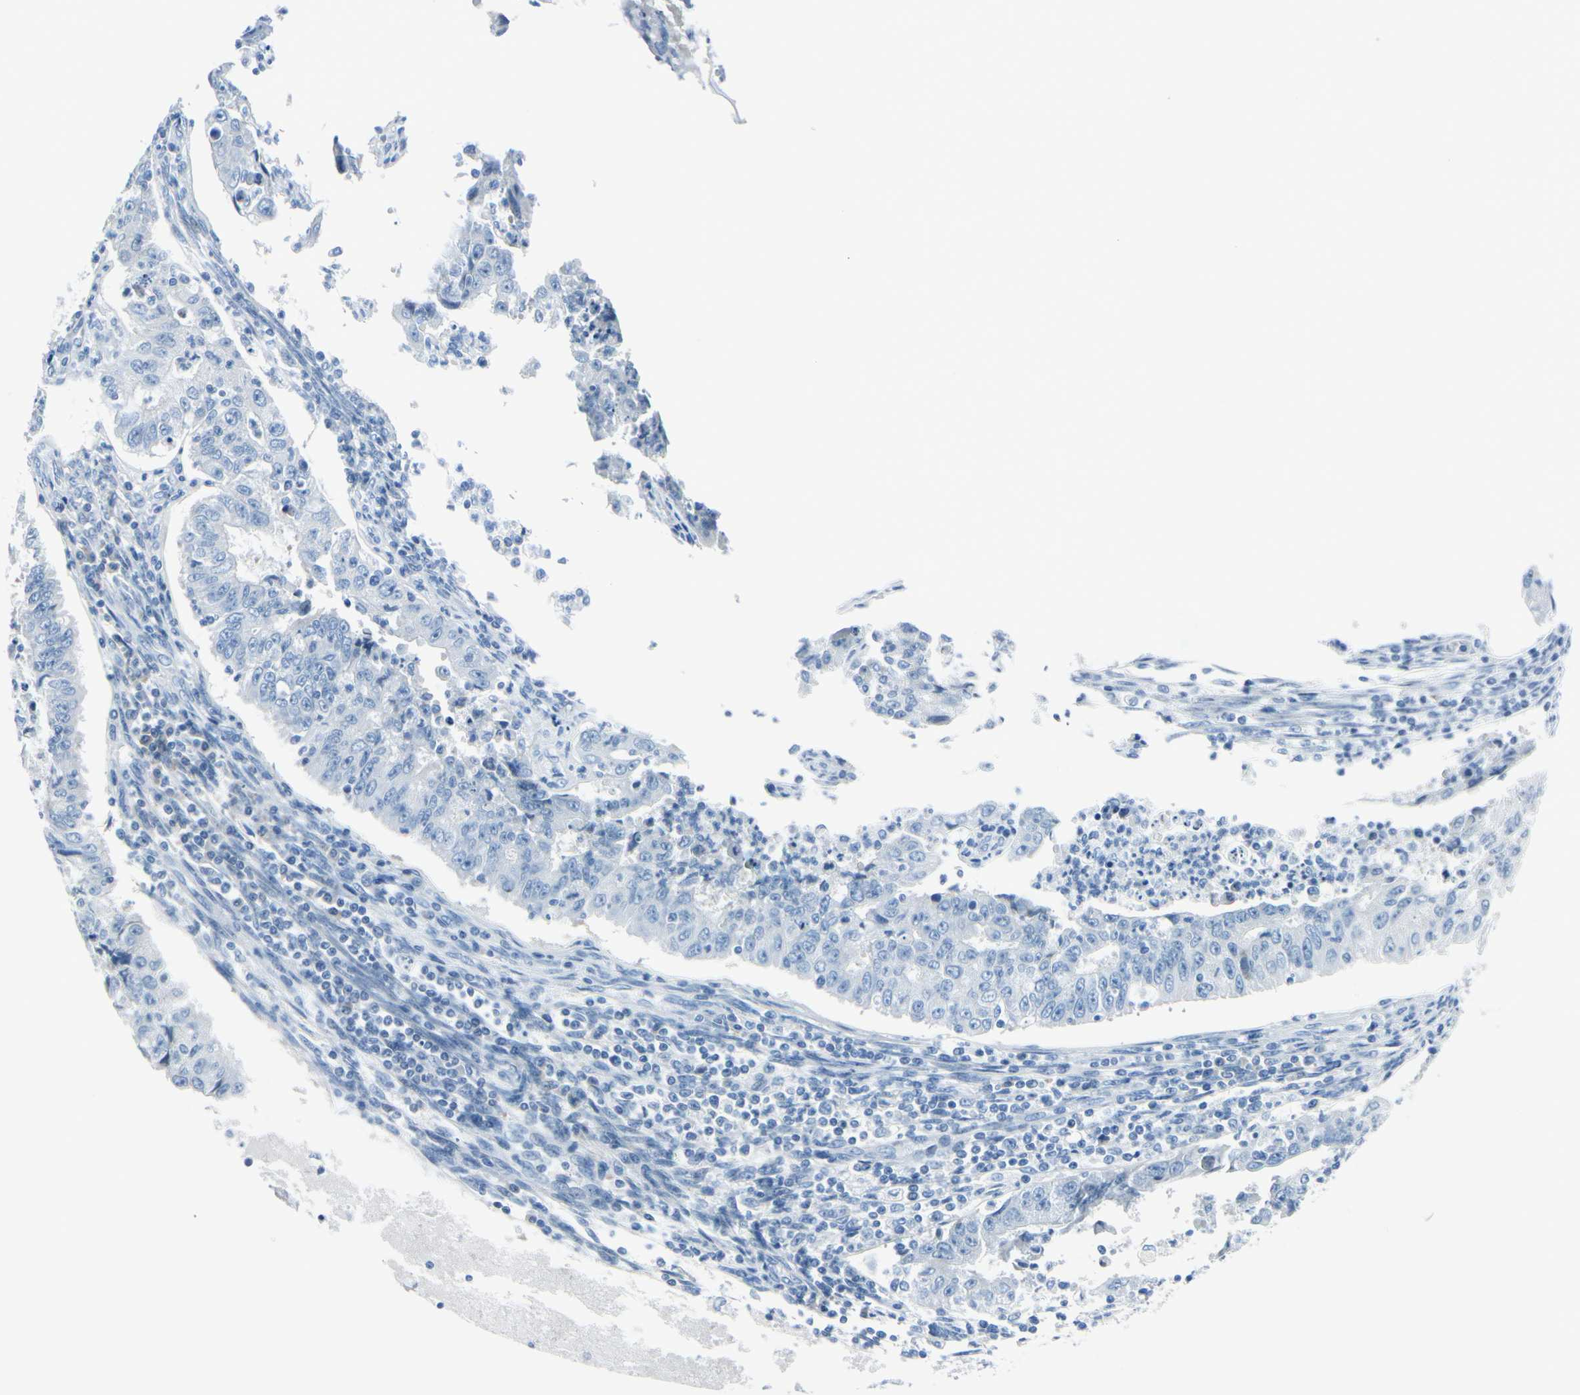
{"staining": {"intensity": "negative", "quantity": "none", "location": "none"}, "tissue": "endometrial cancer", "cell_type": "Tumor cells", "image_type": "cancer", "snomed": [{"axis": "morphology", "description": "Adenocarcinoma, NOS"}, {"axis": "topography", "description": "Endometrium"}], "caption": "IHC of human endometrial cancer (adenocarcinoma) demonstrates no positivity in tumor cells.", "gene": "PEBP1", "patient": {"sex": "female", "age": 42}}